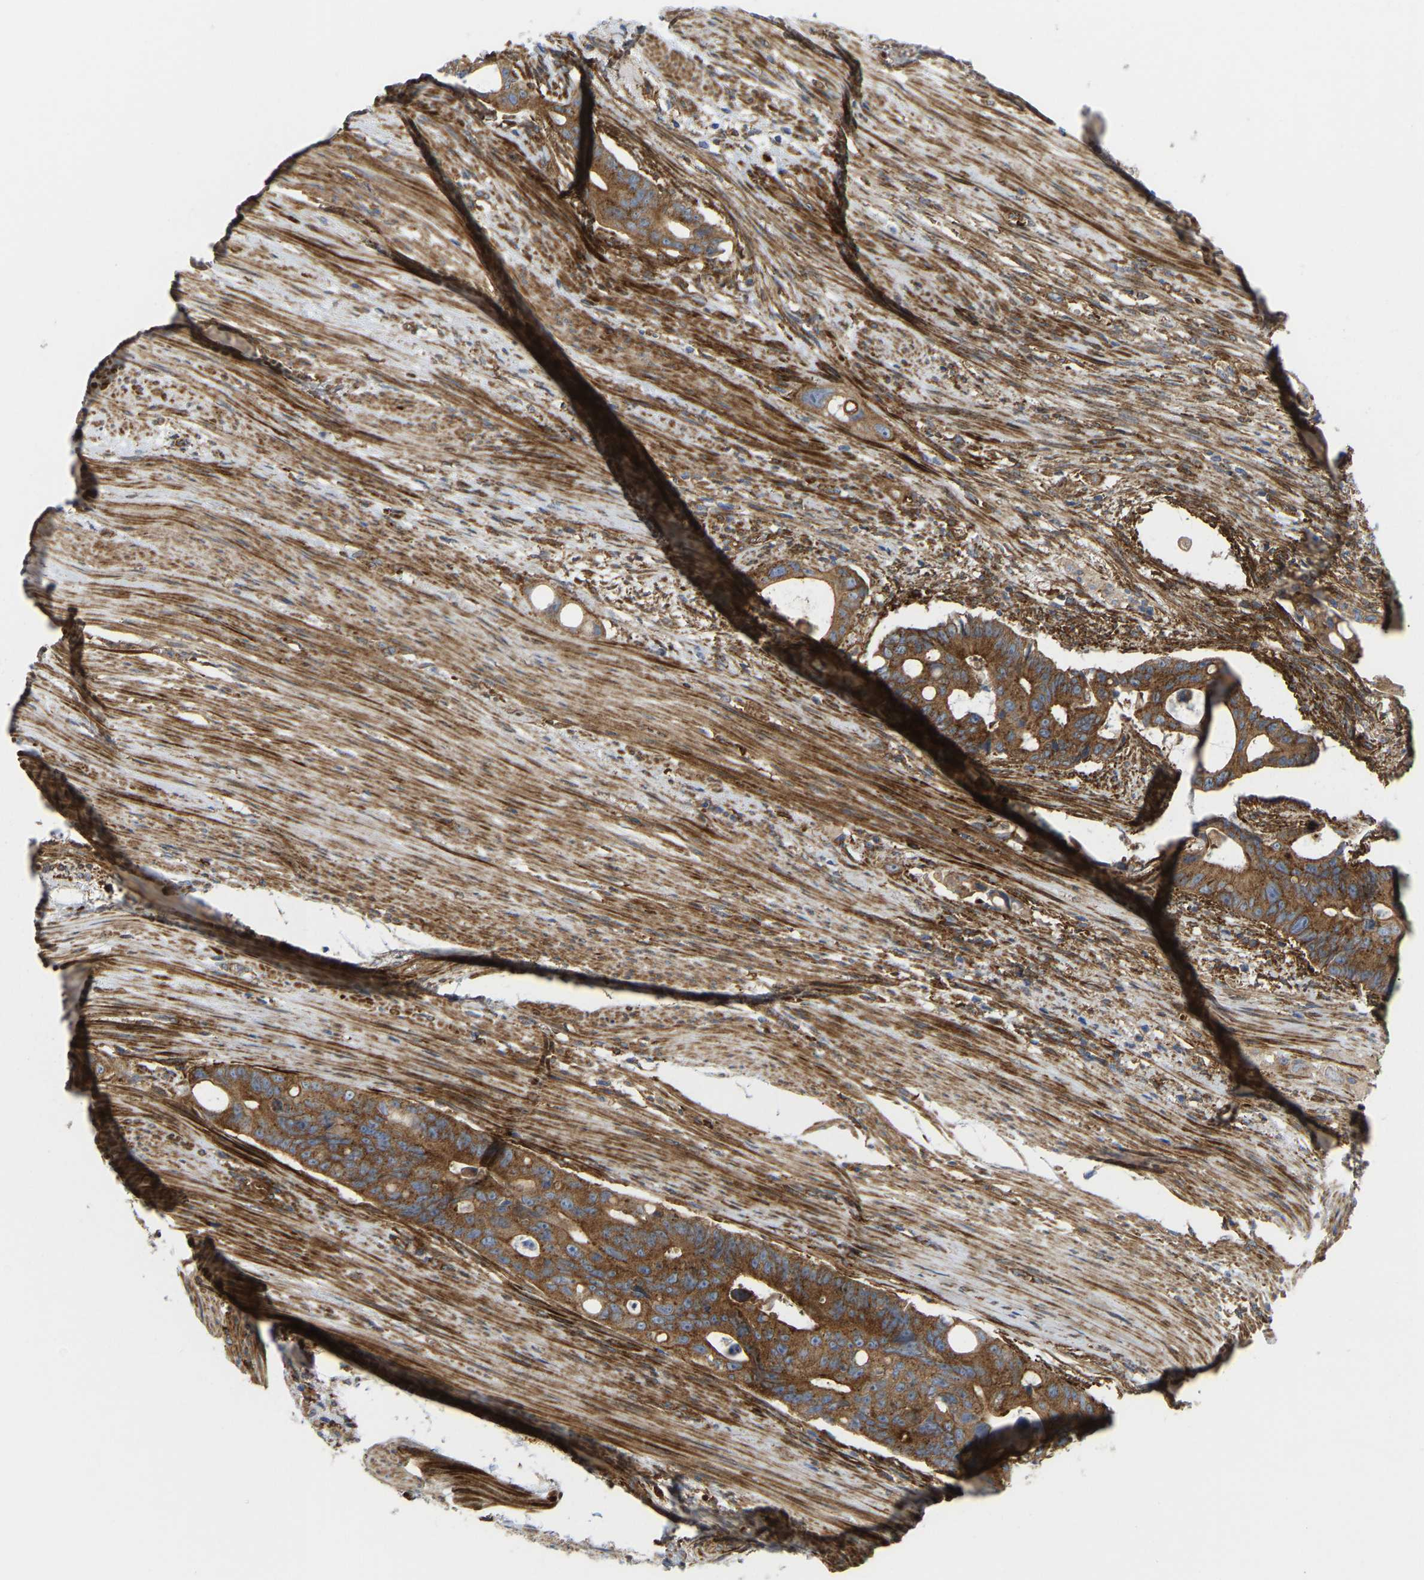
{"staining": {"intensity": "moderate", "quantity": ">75%", "location": "cytoplasmic/membranous"}, "tissue": "colorectal cancer", "cell_type": "Tumor cells", "image_type": "cancer", "snomed": [{"axis": "morphology", "description": "Adenocarcinoma, NOS"}, {"axis": "topography", "description": "Colon"}], "caption": "Moderate cytoplasmic/membranous positivity for a protein is appreciated in approximately >75% of tumor cells of adenocarcinoma (colorectal) using immunohistochemistry (IHC).", "gene": "PICALM", "patient": {"sex": "female", "age": 57}}